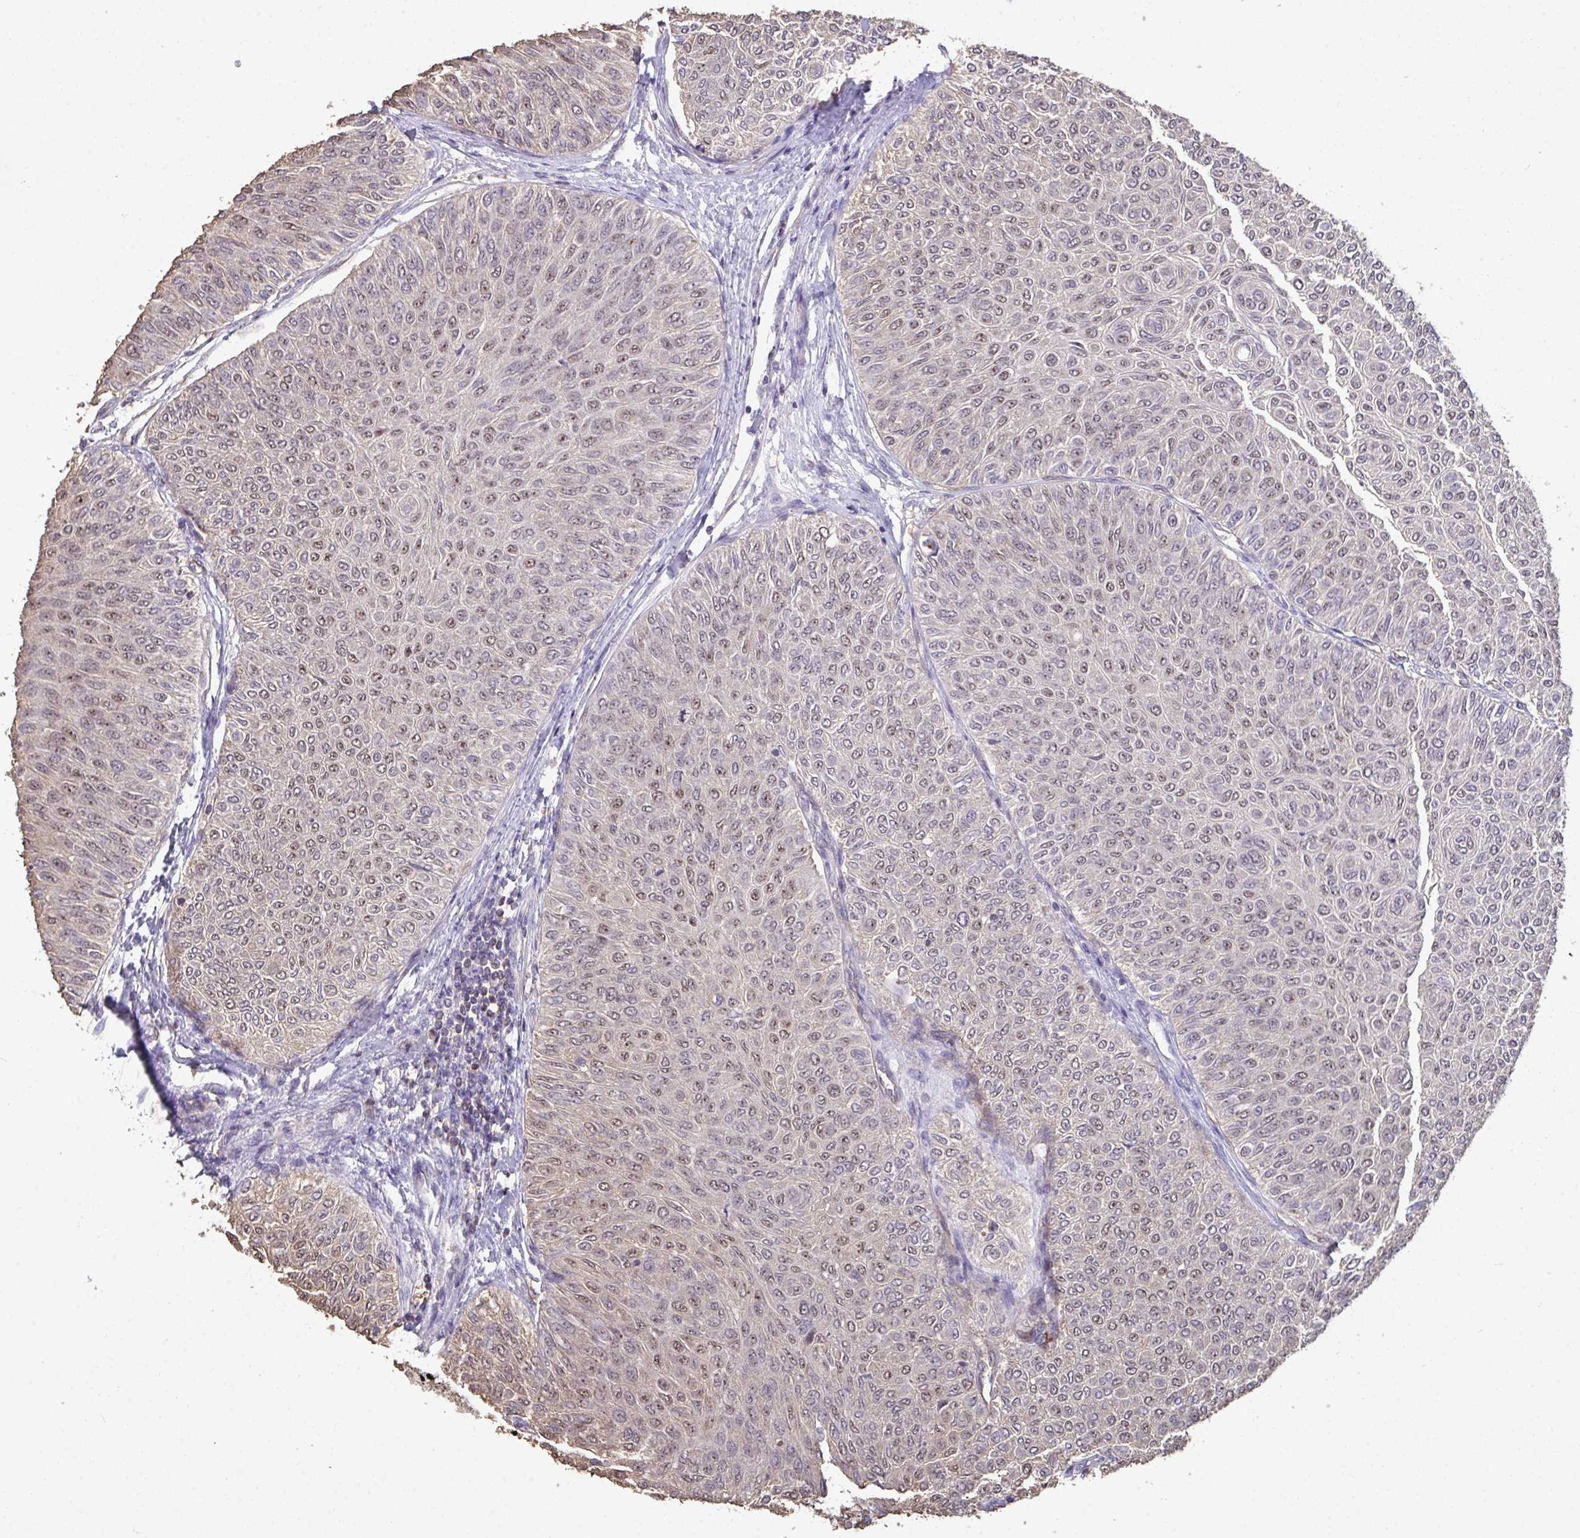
{"staining": {"intensity": "weak", "quantity": ">75%", "location": "nuclear"}, "tissue": "urothelial cancer", "cell_type": "Tumor cells", "image_type": "cancer", "snomed": [{"axis": "morphology", "description": "Urothelial carcinoma, Low grade"}, {"axis": "topography", "description": "Urinary bladder"}], "caption": "Immunohistochemical staining of urothelial carcinoma (low-grade) exhibits low levels of weak nuclear protein staining in approximately >75% of tumor cells.", "gene": "SENP3", "patient": {"sex": "male", "age": 78}}